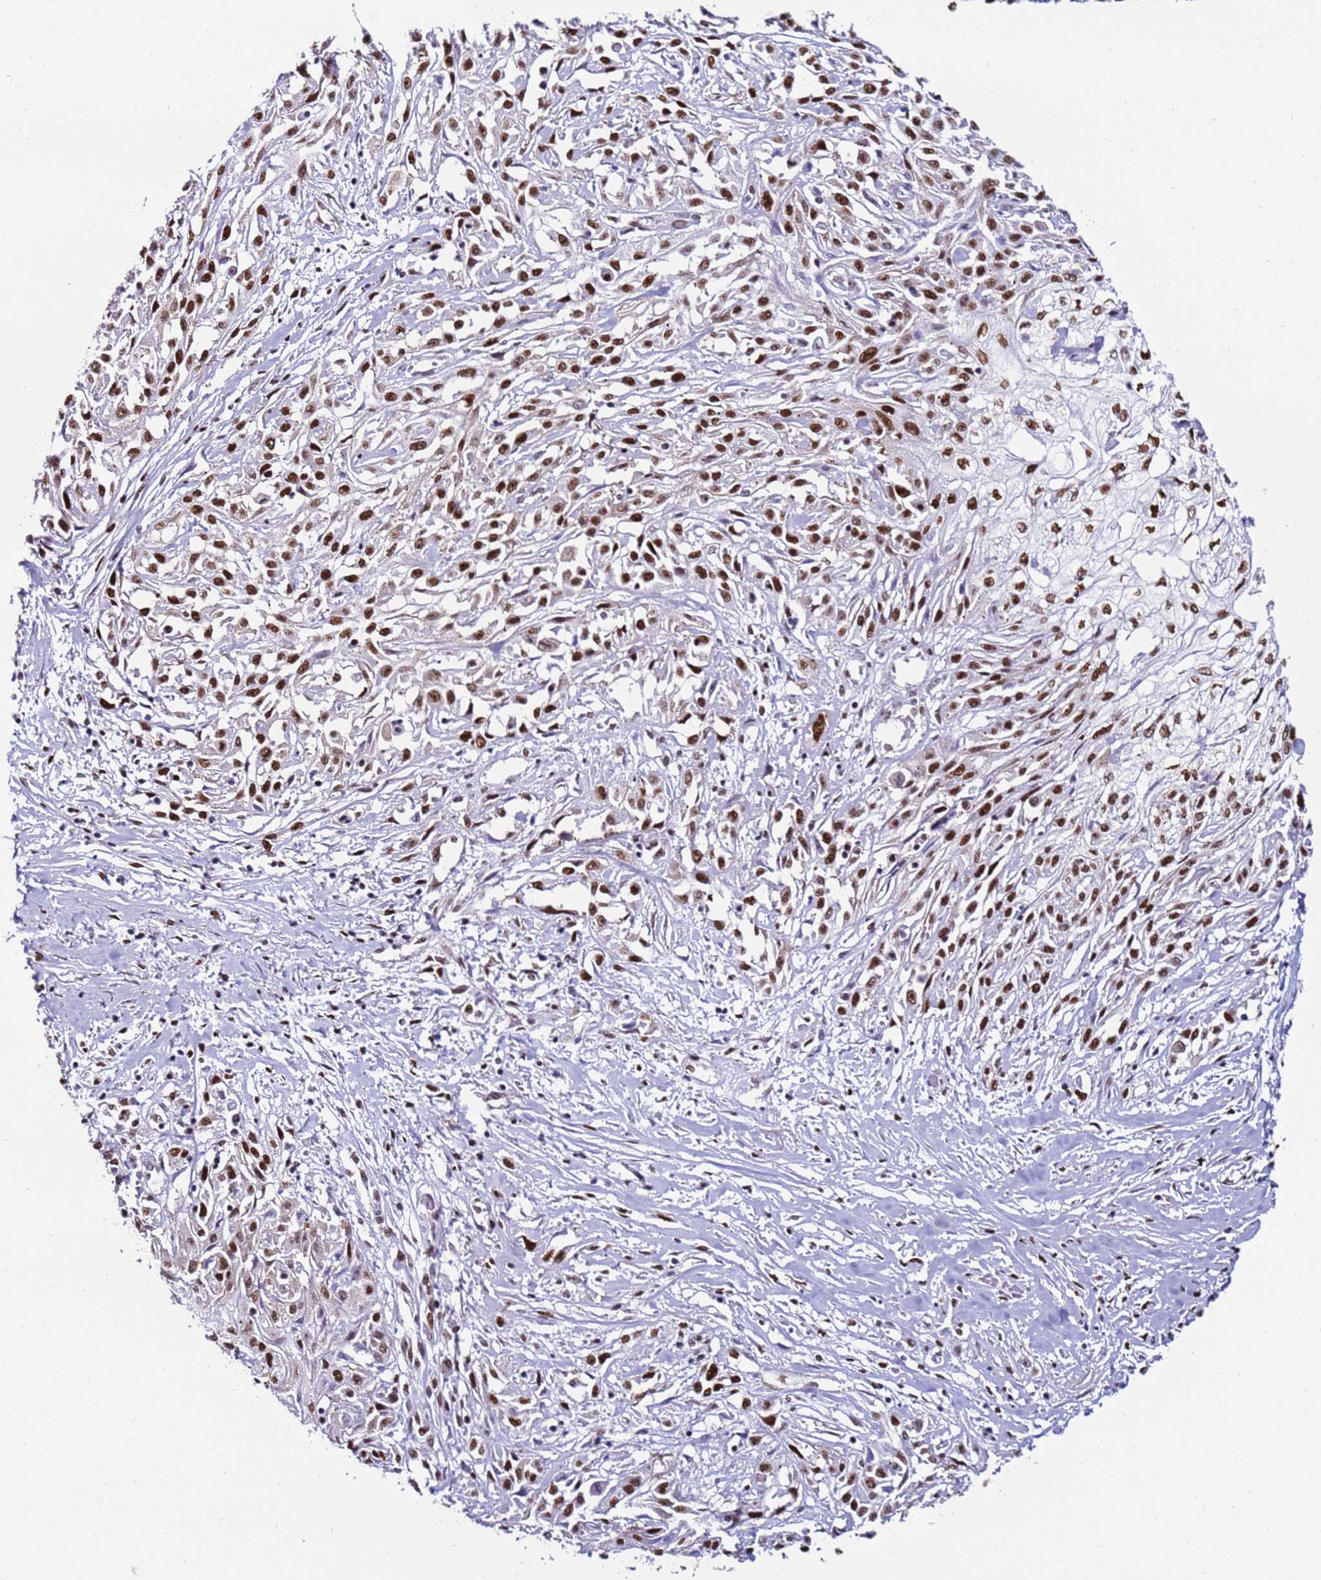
{"staining": {"intensity": "strong", "quantity": ">75%", "location": "nuclear"}, "tissue": "skin cancer", "cell_type": "Tumor cells", "image_type": "cancer", "snomed": [{"axis": "morphology", "description": "Squamous cell carcinoma, NOS"}, {"axis": "morphology", "description": "Squamous cell carcinoma, metastatic, NOS"}, {"axis": "topography", "description": "Skin"}, {"axis": "topography", "description": "Lymph node"}], "caption": "Immunohistochemical staining of skin squamous cell carcinoma displays high levels of strong nuclear protein expression in approximately >75% of tumor cells. The staining is performed using DAB brown chromogen to label protein expression. The nuclei are counter-stained blue using hematoxylin.", "gene": "KPNA4", "patient": {"sex": "male", "age": 75}}